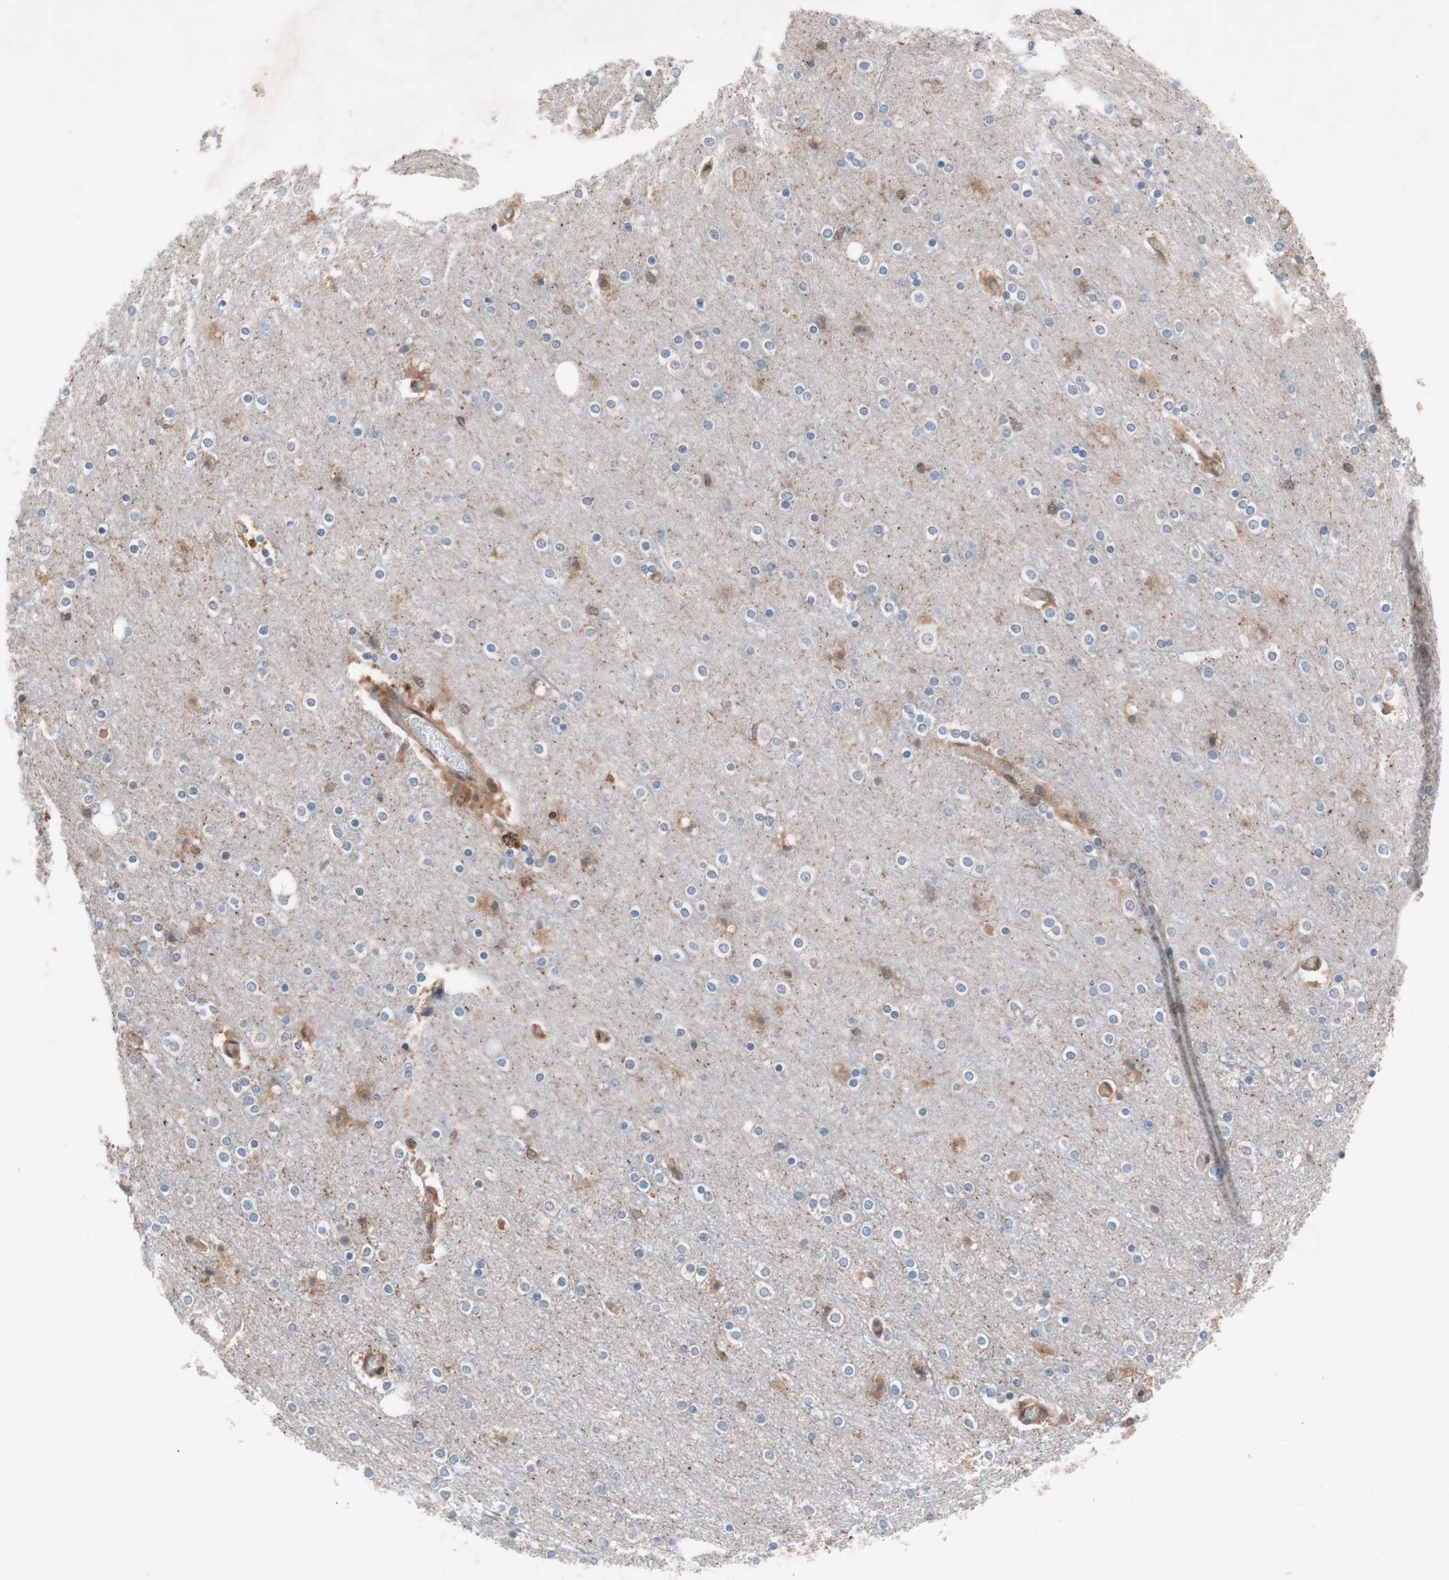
{"staining": {"intensity": "moderate", "quantity": "25%-75%", "location": "cytoplasmic/membranous"}, "tissue": "cerebral cortex", "cell_type": "Endothelial cells", "image_type": "normal", "snomed": [{"axis": "morphology", "description": "Normal tissue, NOS"}, {"axis": "topography", "description": "Cerebral cortex"}], "caption": "Immunohistochemical staining of benign cerebral cortex displays moderate cytoplasmic/membranous protein staining in about 25%-75% of endothelial cells.", "gene": "GALT", "patient": {"sex": "female", "age": 54}}